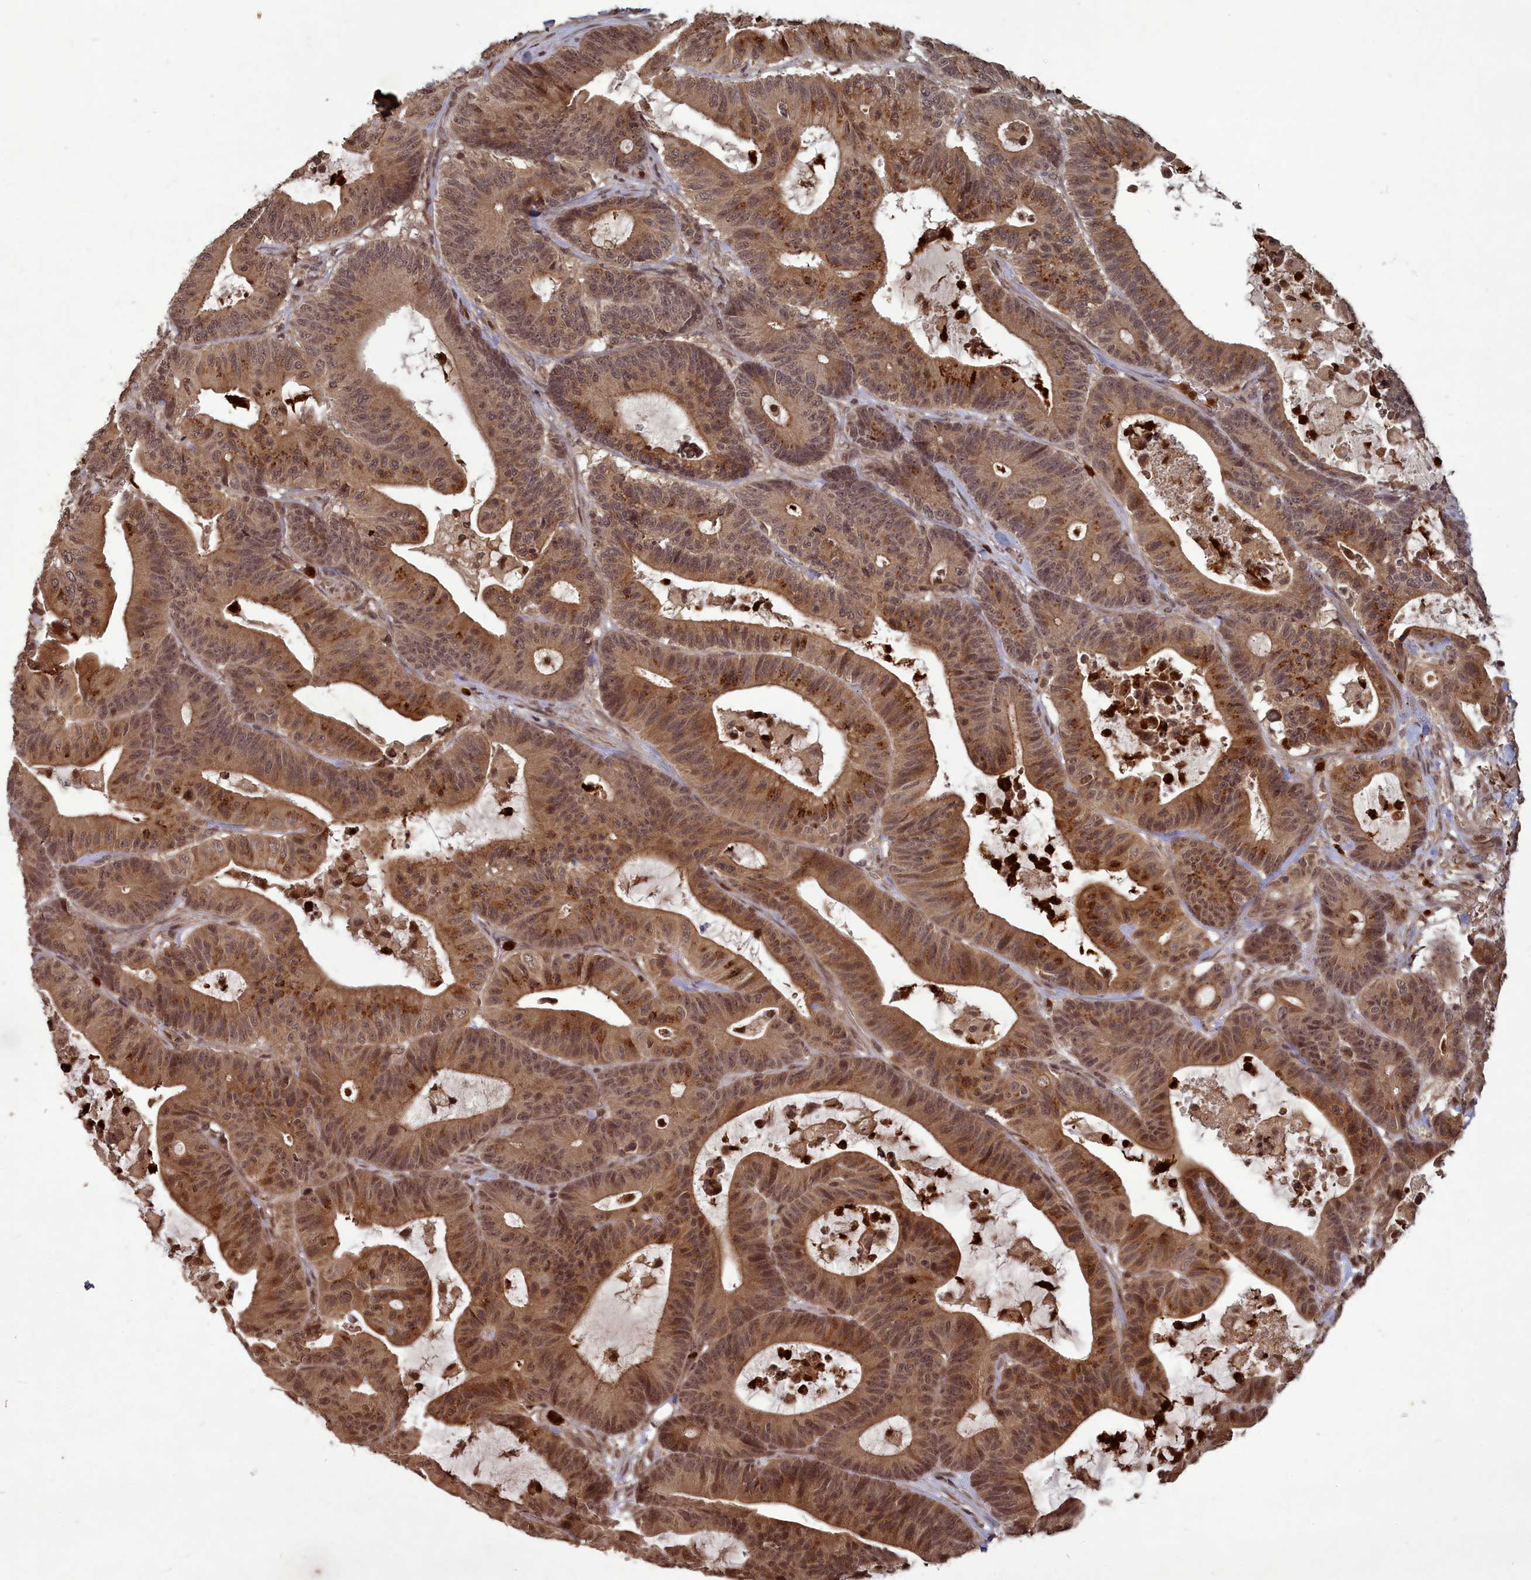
{"staining": {"intensity": "moderate", "quantity": ">75%", "location": "cytoplasmic/membranous,nuclear"}, "tissue": "colorectal cancer", "cell_type": "Tumor cells", "image_type": "cancer", "snomed": [{"axis": "morphology", "description": "Adenocarcinoma, NOS"}, {"axis": "topography", "description": "Colon"}], "caption": "High-magnification brightfield microscopy of colorectal cancer stained with DAB (3,3'-diaminobenzidine) (brown) and counterstained with hematoxylin (blue). tumor cells exhibit moderate cytoplasmic/membranous and nuclear expression is present in approximately>75% of cells. (Brightfield microscopy of DAB IHC at high magnification).", "gene": "SRMS", "patient": {"sex": "female", "age": 84}}